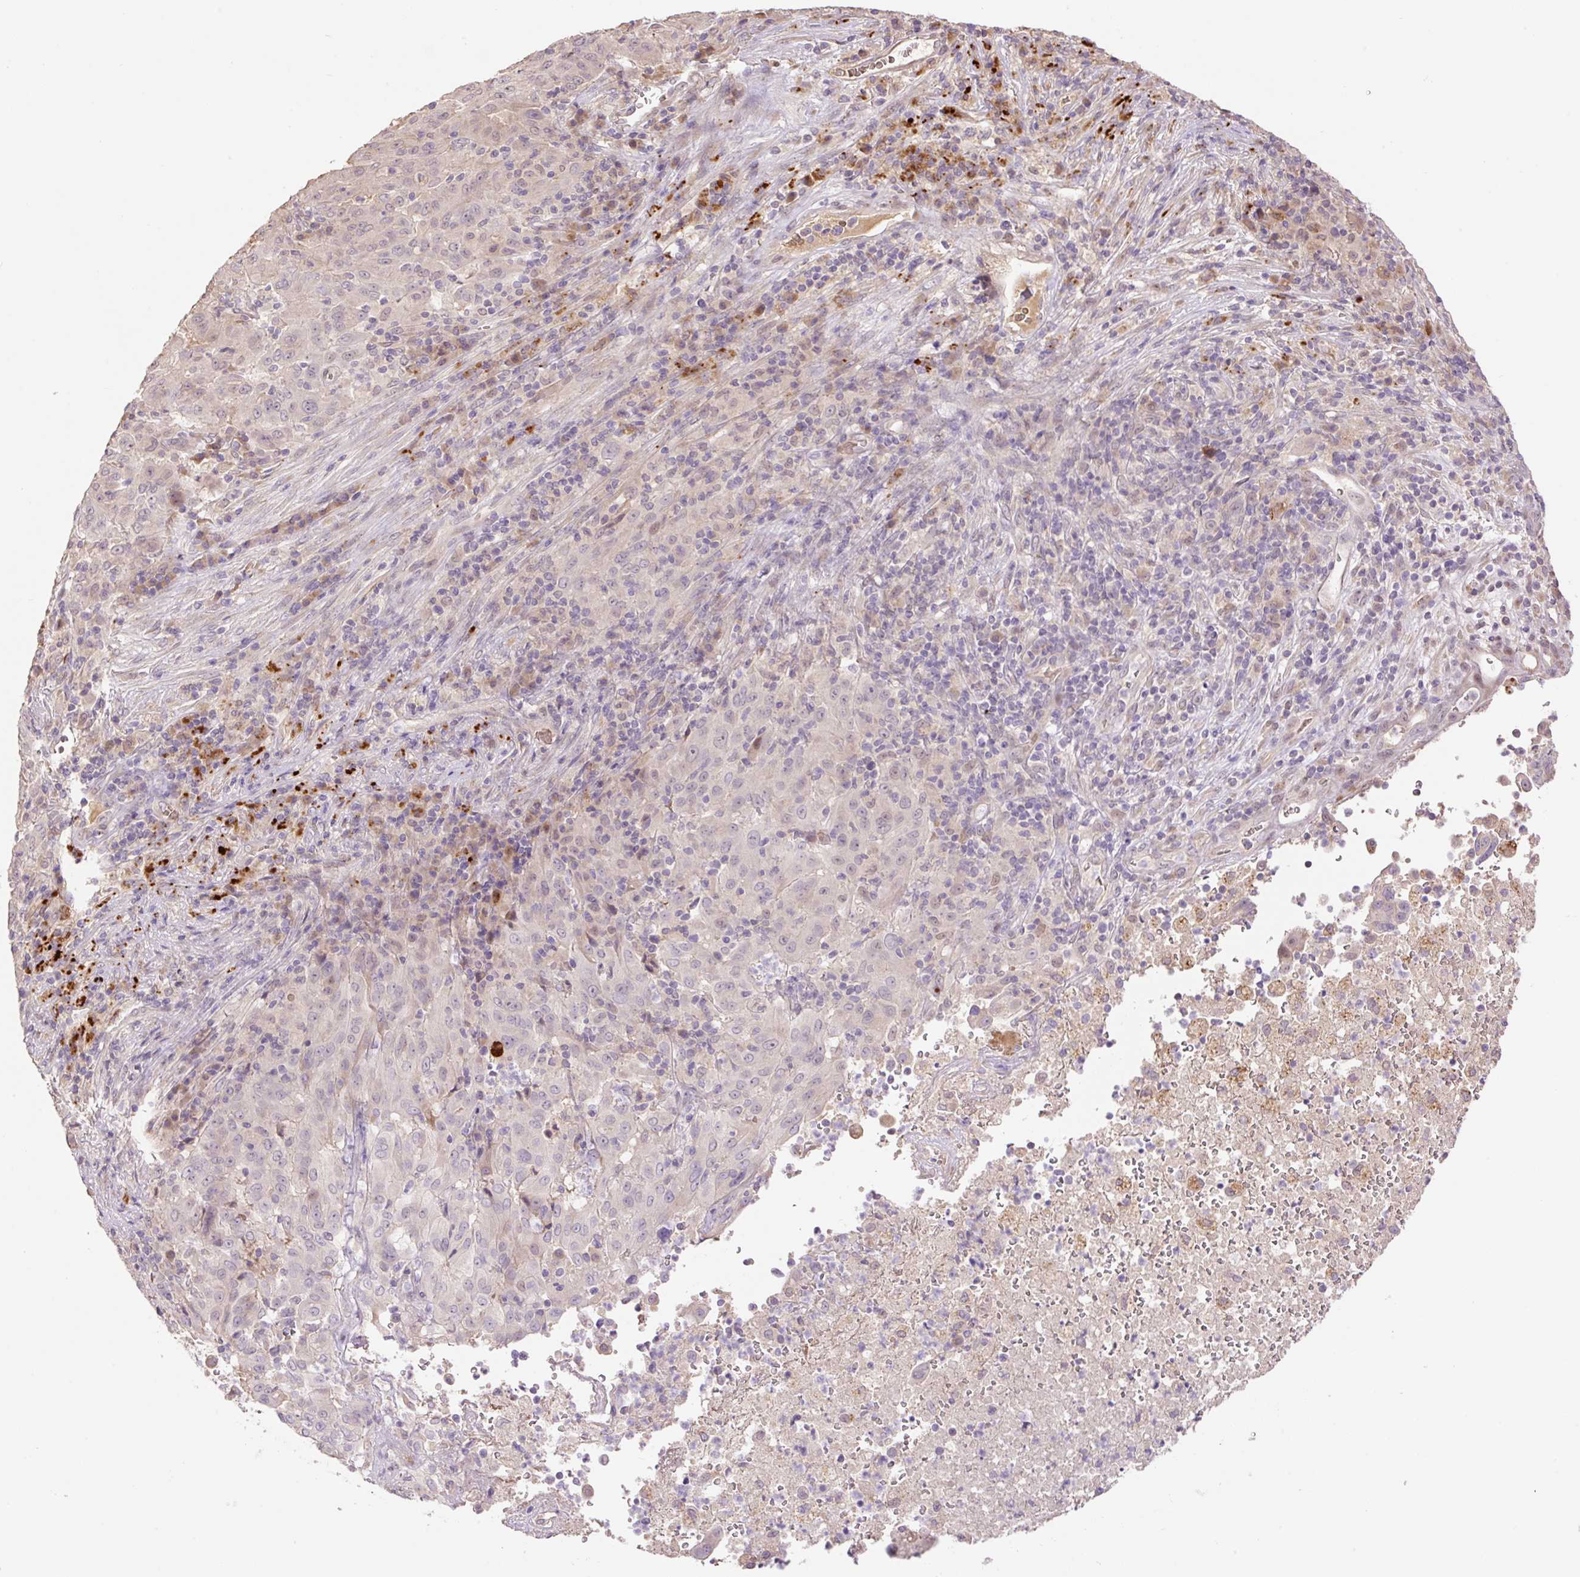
{"staining": {"intensity": "negative", "quantity": "none", "location": "none"}, "tissue": "pancreatic cancer", "cell_type": "Tumor cells", "image_type": "cancer", "snomed": [{"axis": "morphology", "description": "Adenocarcinoma, NOS"}, {"axis": "topography", "description": "Pancreas"}], "caption": "Human pancreatic cancer (adenocarcinoma) stained for a protein using immunohistochemistry shows no staining in tumor cells.", "gene": "HABP4", "patient": {"sex": "male", "age": 63}}